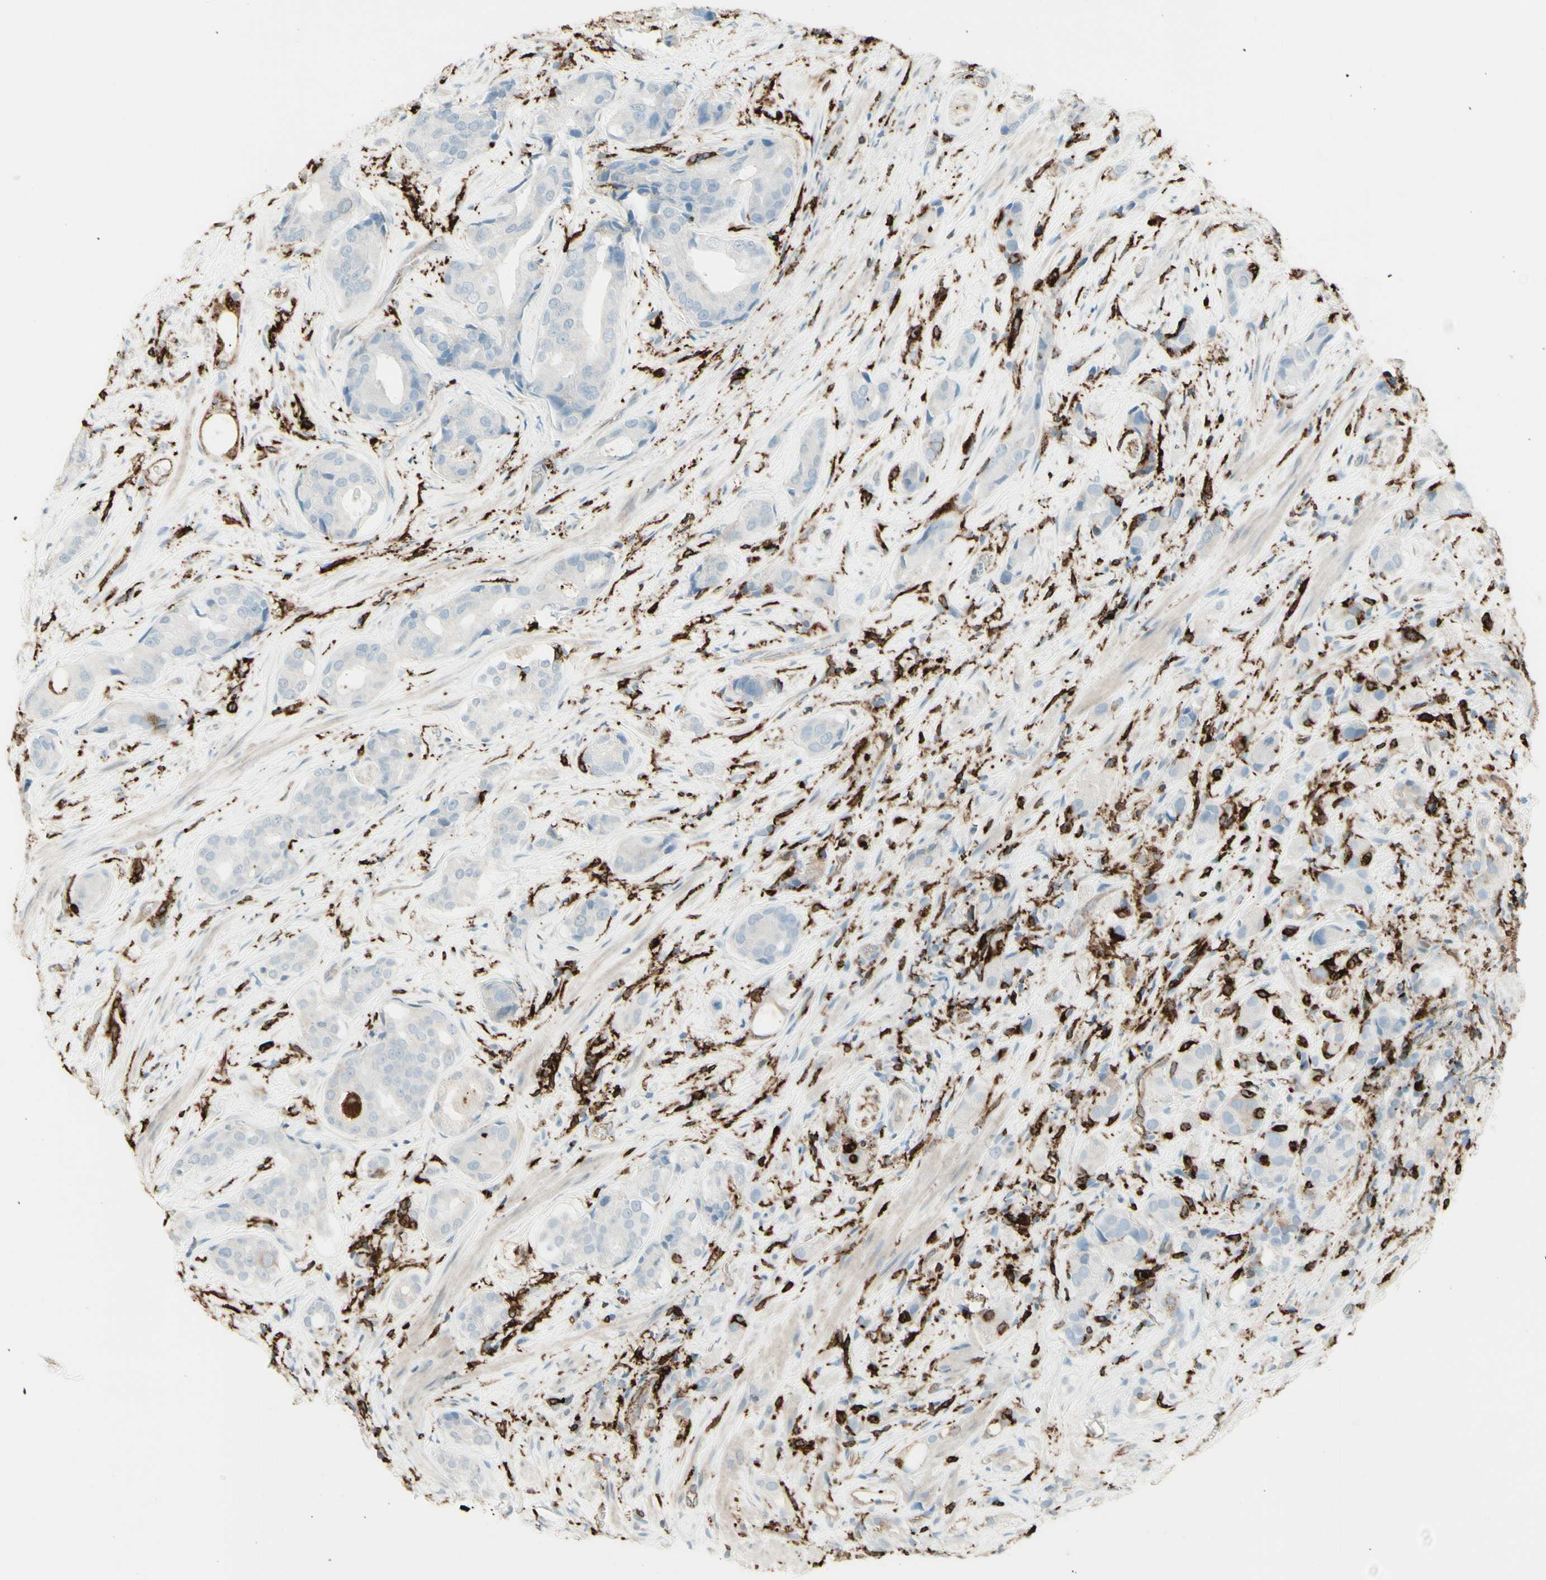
{"staining": {"intensity": "negative", "quantity": "none", "location": "none"}, "tissue": "prostate cancer", "cell_type": "Tumor cells", "image_type": "cancer", "snomed": [{"axis": "morphology", "description": "Adenocarcinoma, High grade"}, {"axis": "topography", "description": "Prostate"}], "caption": "Adenocarcinoma (high-grade) (prostate) was stained to show a protein in brown. There is no significant expression in tumor cells. (Immunohistochemistry, brightfield microscopy, high magnification).", "gene": "HLA-DPB1", "patient": {"sex": "male", "age": 71}}